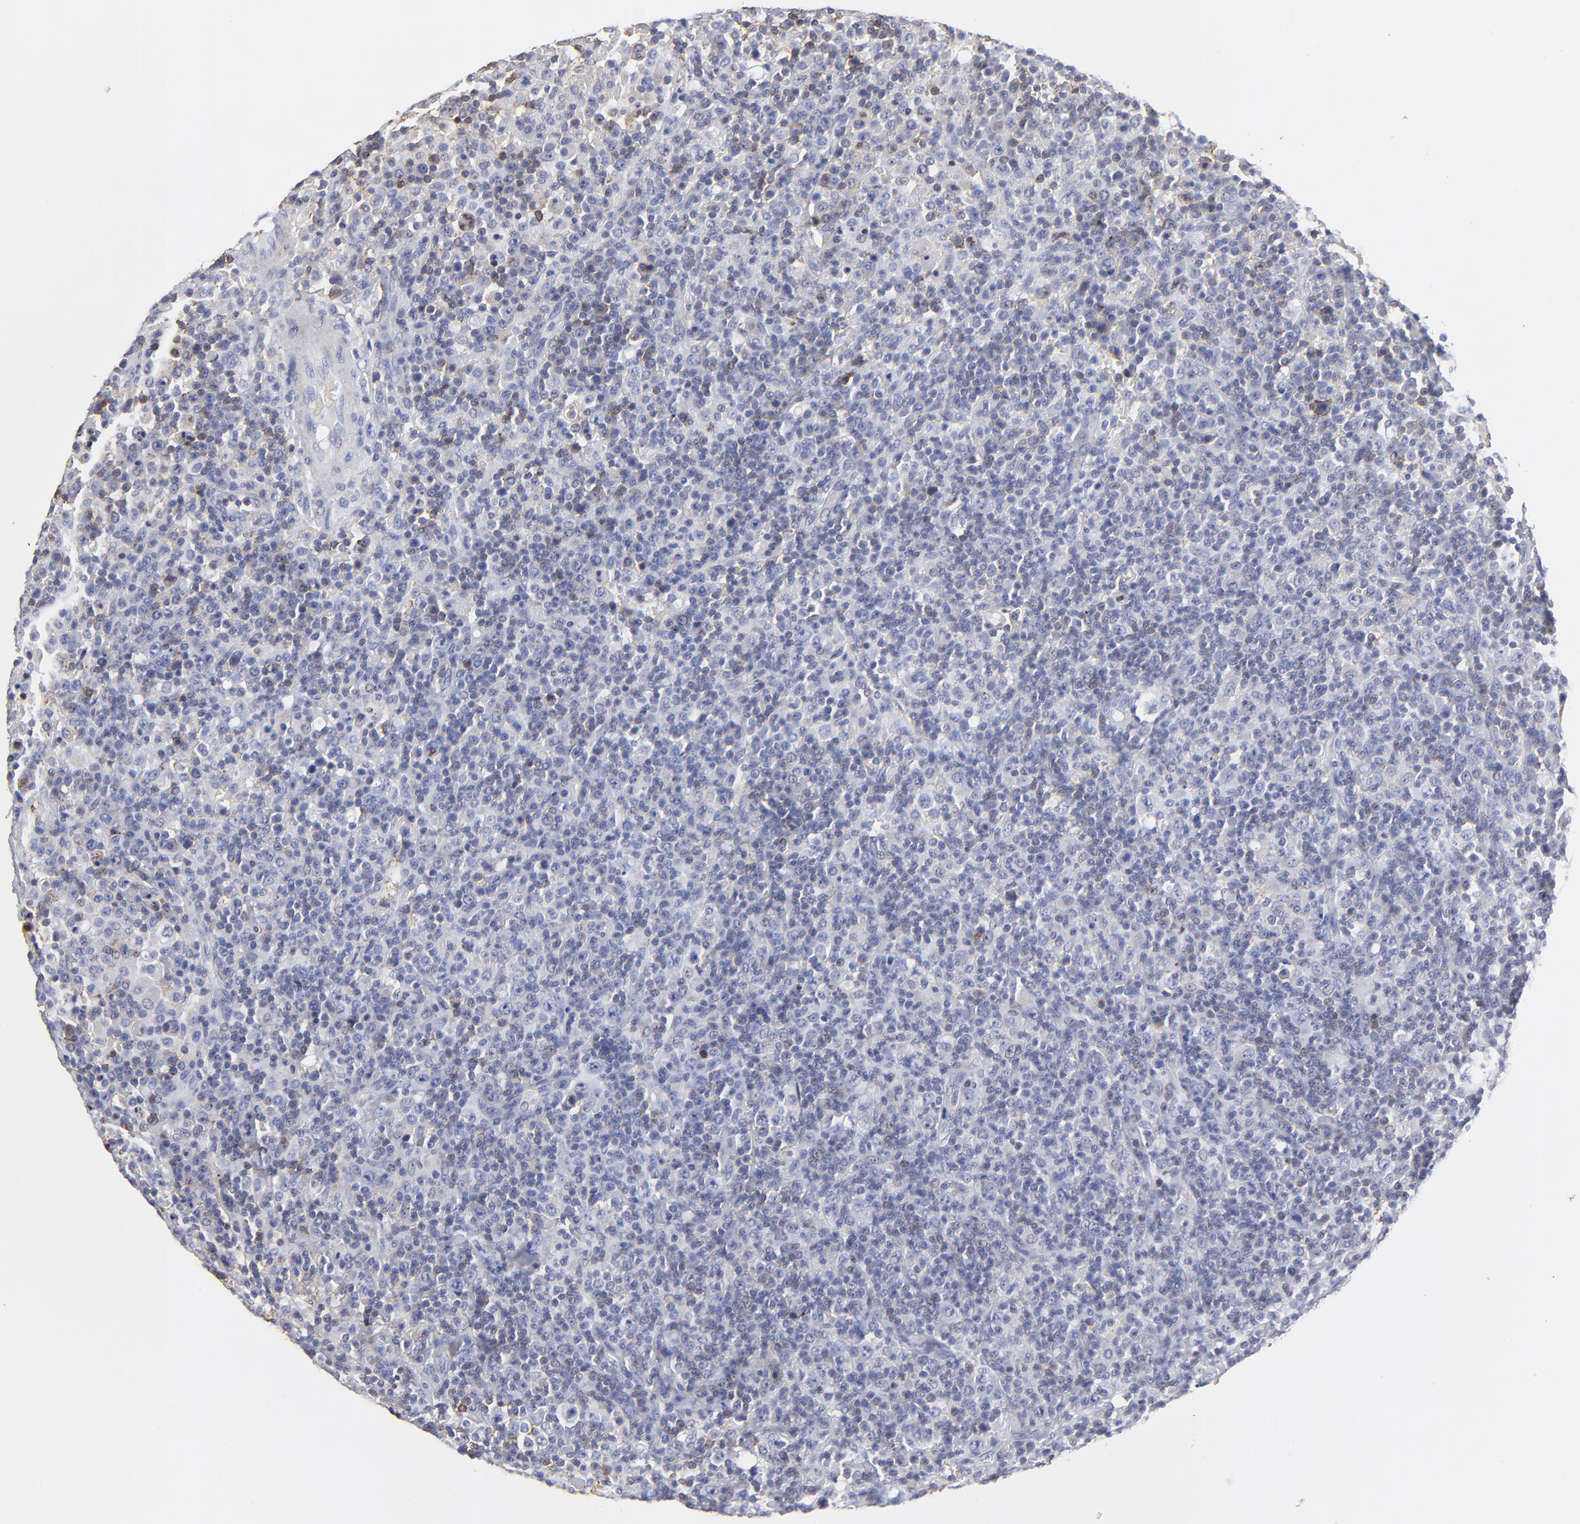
{"staining": {"intensity": "negative", "quantity": "none", "location": "none"}, "tissue": "lymphoma", "cell_type": "Tumor cells", "image_type": "cancer", "snomed": [{"axis": "morphology", "description": "Hodgkin's disease, NOS"}, {"axis": "topography", "description": "Lymph node"}], "caption": "IHC image of lymphoma stained for a protein (brown), which exhibits no staining in tumor cells.", "gene": "ANXA6", "patient": {"sex": "male", "age": 65}}